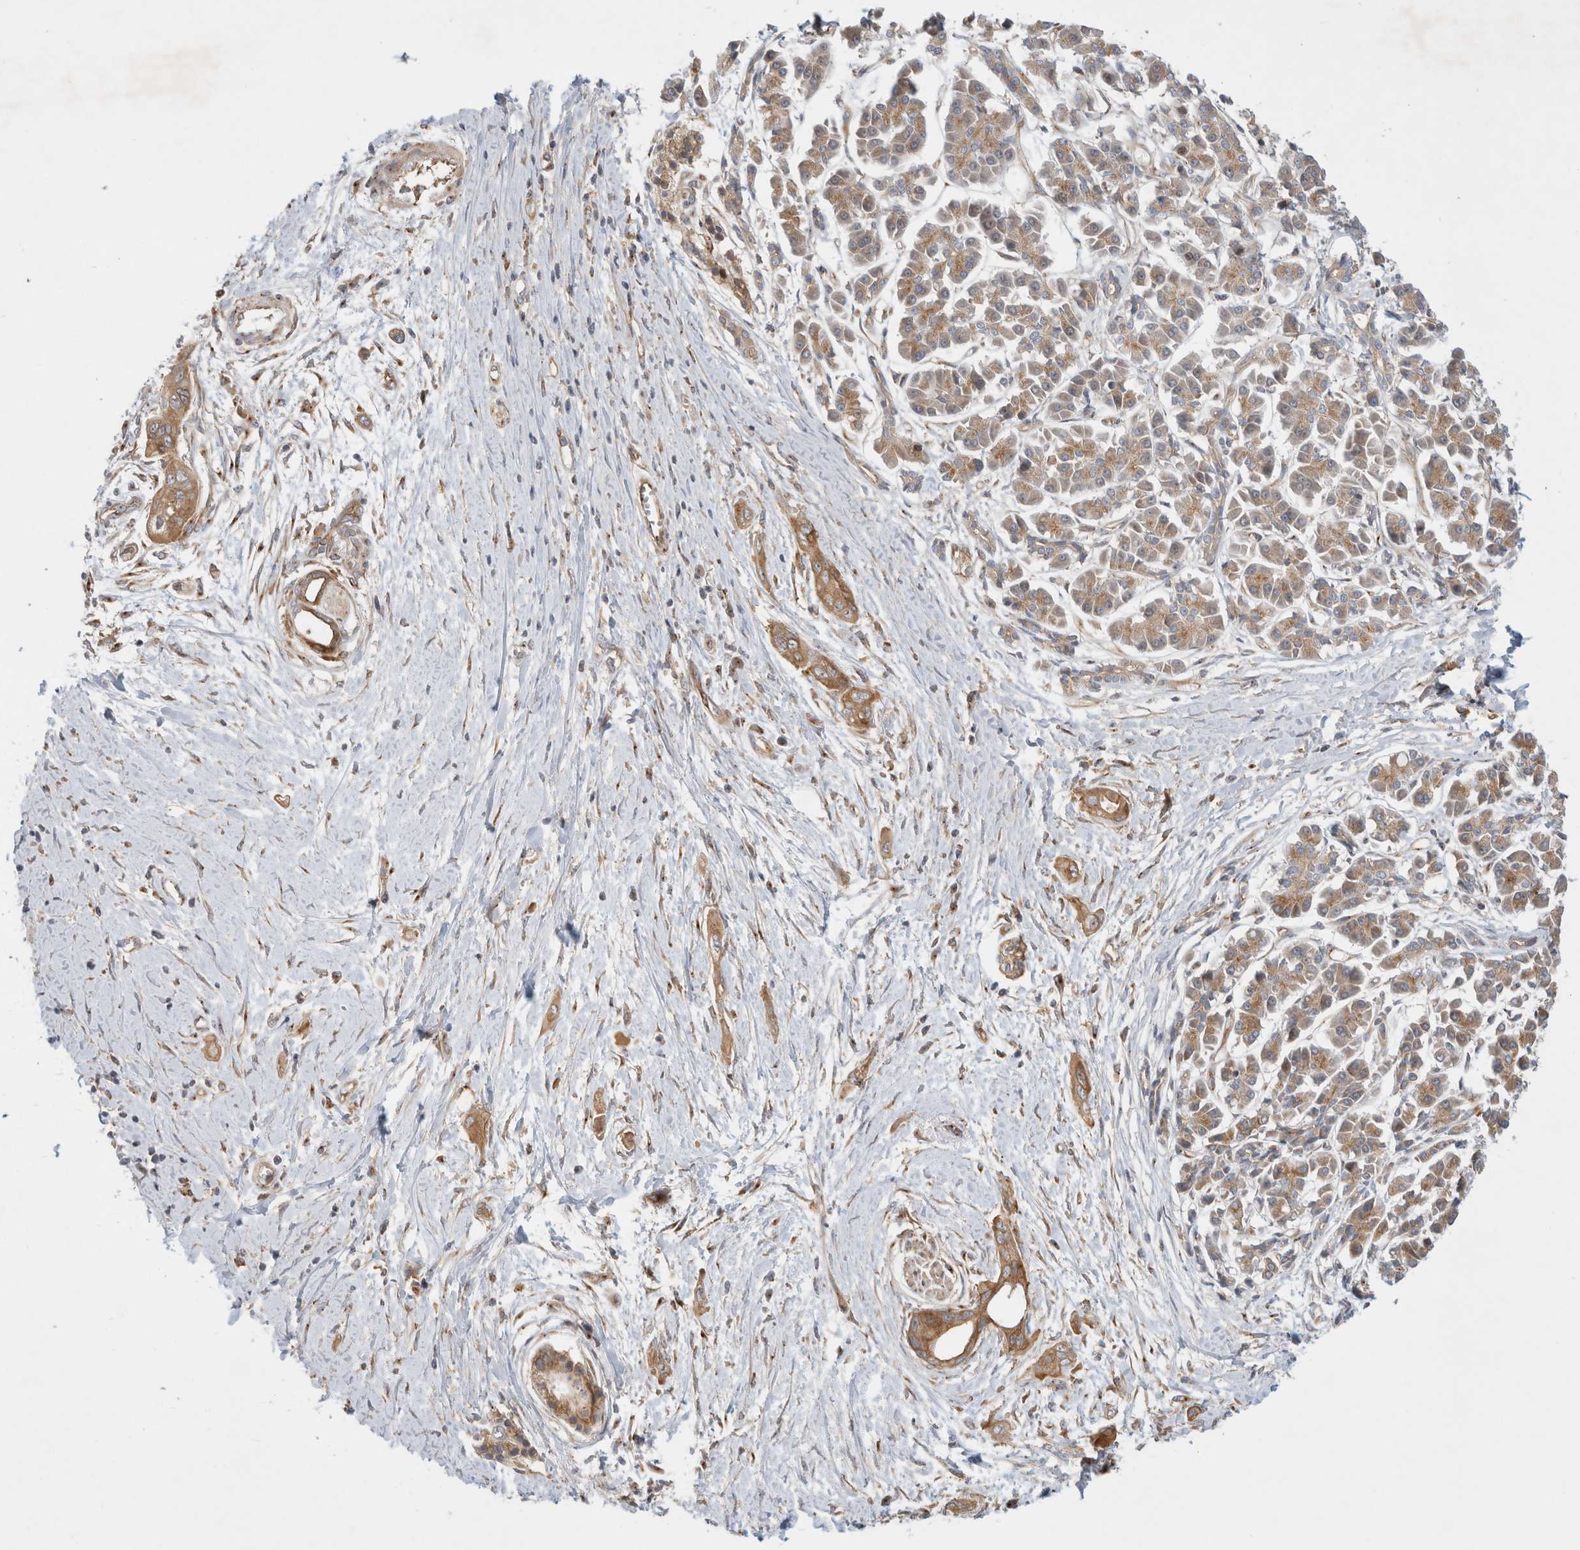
{"staining": {"intensity": "moderate", "quantity": ">75%", "location": "cytoplasmic/membranous"}, "tissue": "pancreatic cancer", "cell_type": "Tumor cells", "image_type": "cancer", "snomed": [{"axis": "morphology", "description": "Adenocarcinoma, NOS"}, {"axis": "topography", "description": "Pancreas"}], "caption": "Protein staining exhibits moderate cytoplasmic/membranous expression in about >75% of tumor cells in adenocarcinoma (pancreatic).", "gene": "GPR150", "patient": {"sex": "male", "age": 59}}